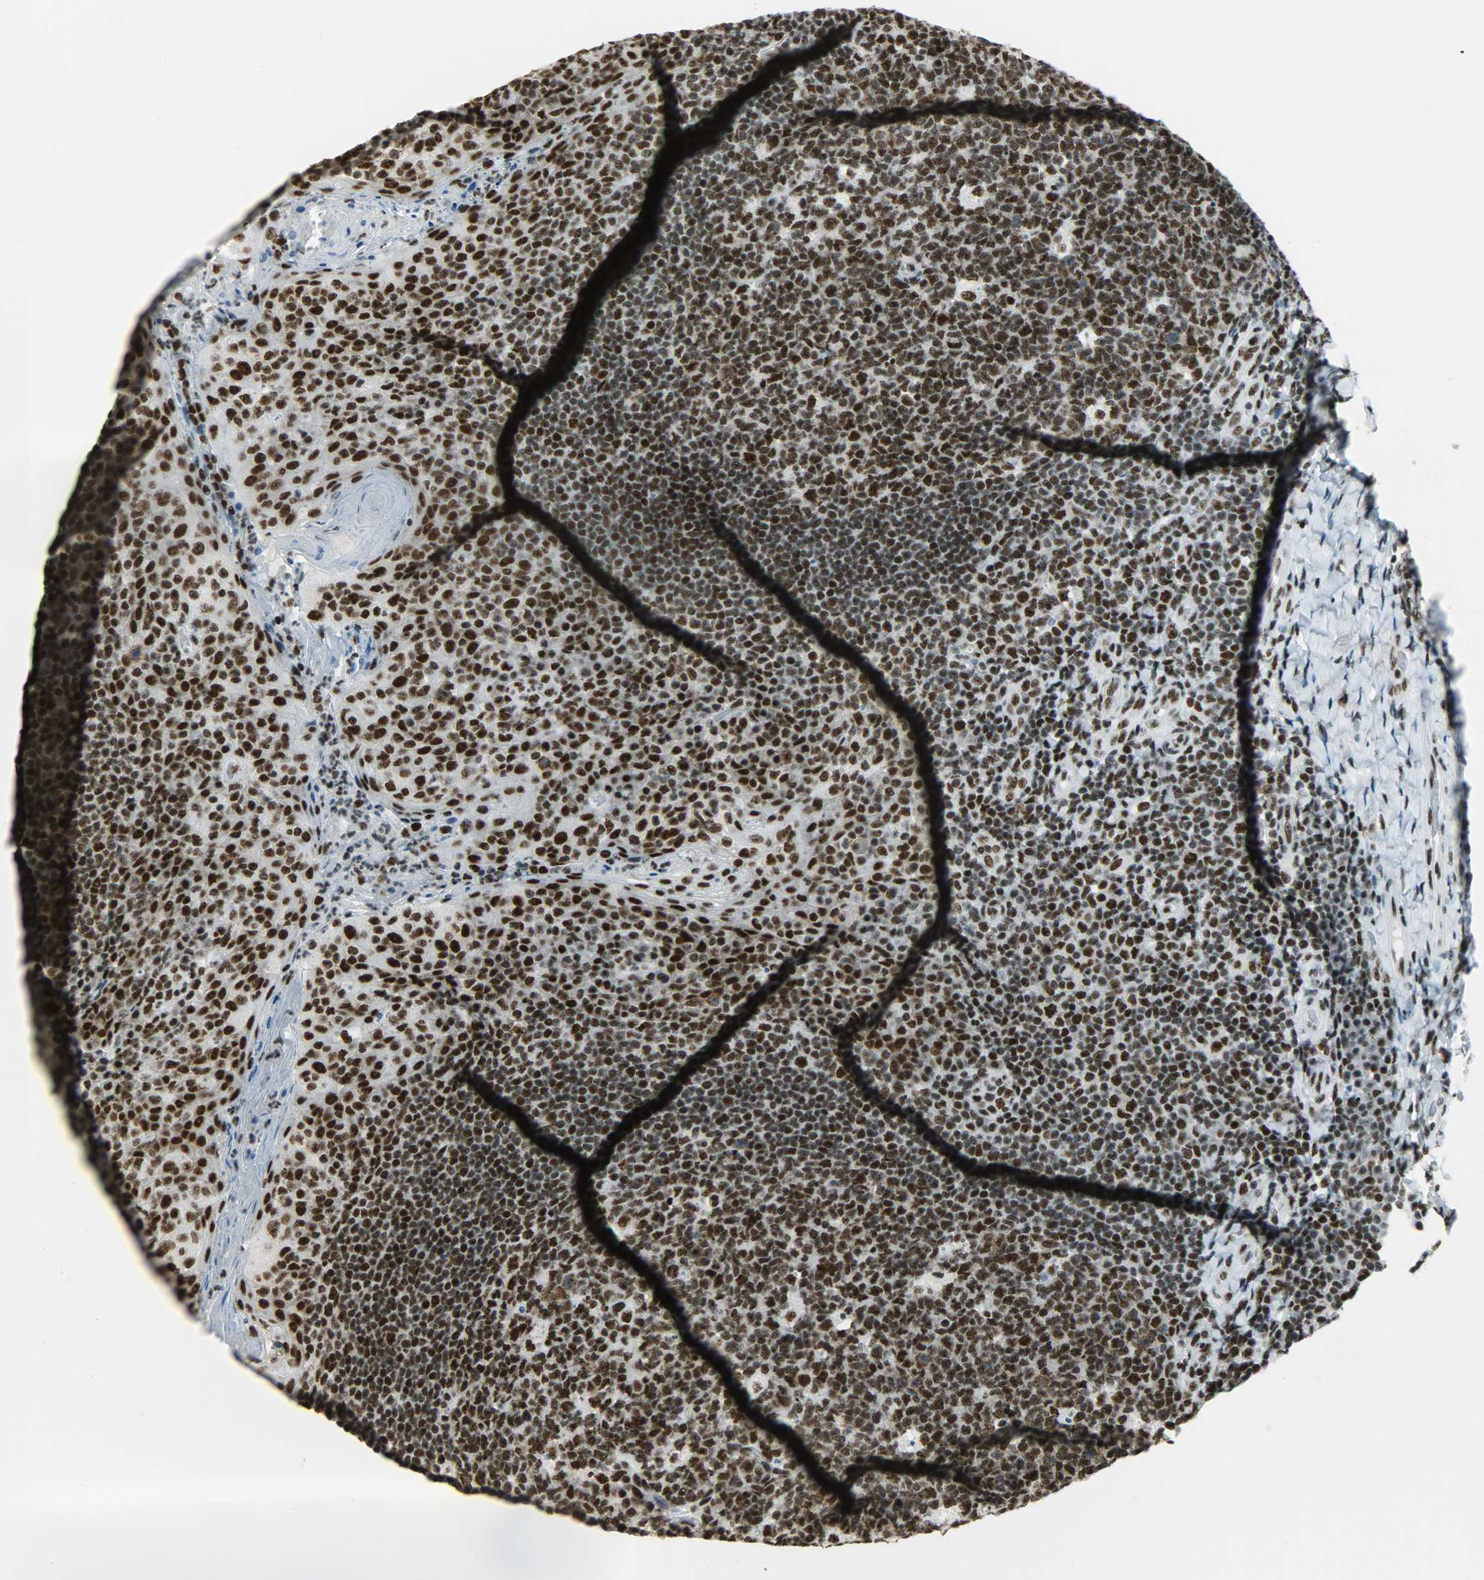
{"staining": {"intensity": "strong", "quantity": ">75%", "location": "nuclear"}, "tissue": "tonsil", "cell_type": "Germinal center cells", "image_type": "normal", "snomed": [{"axis": "morphology", "description": "Normal tissue, NOS"}, {"axis": "topography", "description": "Tonsil"}], "caption": "High-magnification brightfield microscopy of benign tonsil stained with DAB (3,3'-diaminobenzidine) (brown) and counterstained with hematoxylin (blue). germinal center cells exhibit strong nuclear staining is identified in approximately>75% of cells.", "gene": "SNRPA", "patient": {"sex": "male", "age": 17}}